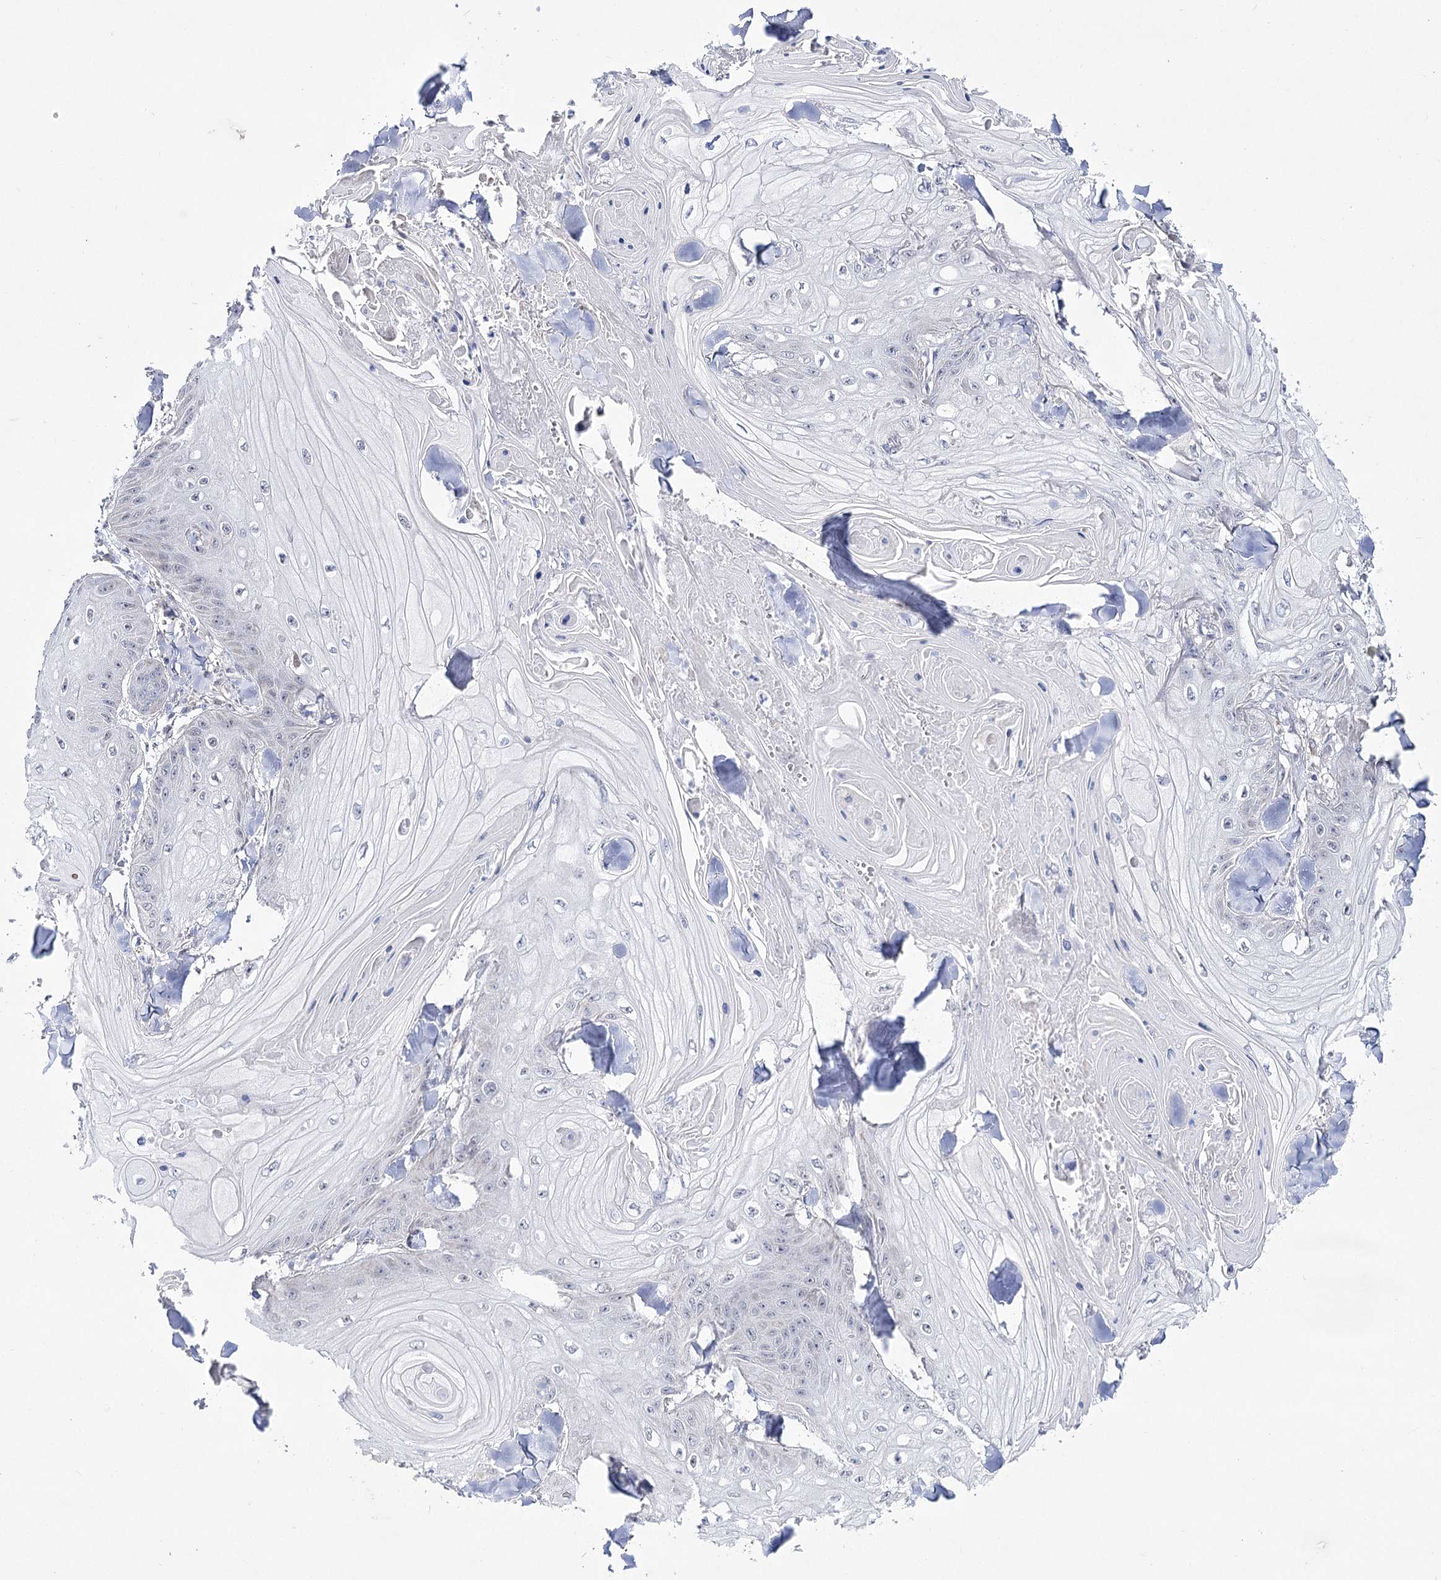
{"staining": {"intensity": "negative", "quantity": "none", "location": "none"}, "tissue": "skin cancer", "cell_type": "Tumor cells", "image_type": "cancer", "snomed": [{"axis": "morphology", "description": "Squamous cell carcinoma, NOS"}, {"axis": "topography", "description": "Skin"}], "caption": "A high-resolution micrograph shows IHC staining of skin squamous cell carcinoma, which displays no significant expression in tumor cells.", "gene": "ECHDC3", "patient": {"sex": "male", "age": 74}}